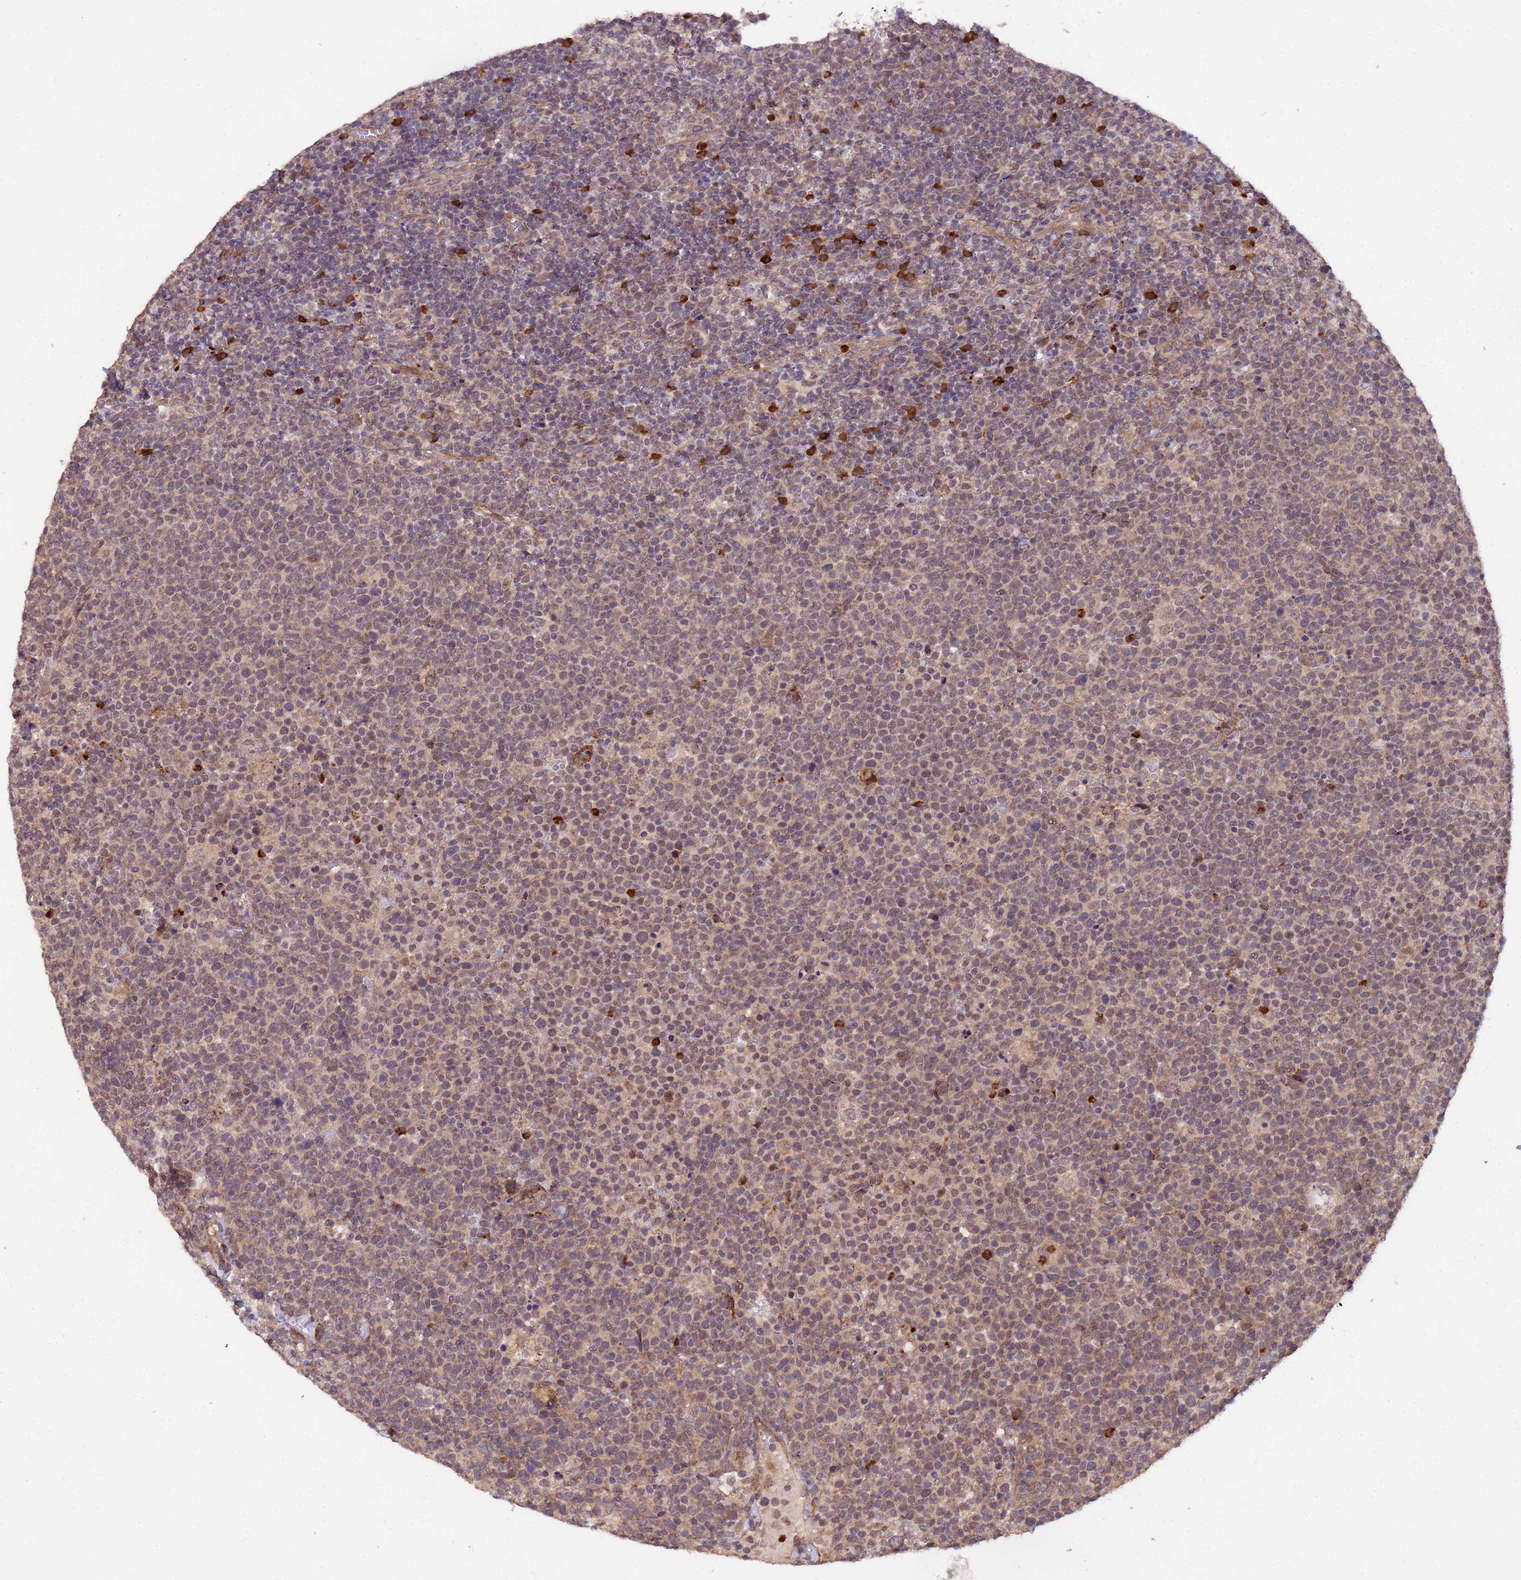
{"staining": {"intensity": "moderate", "quantity": "25%-75%", "location": "cytoplasmic/membranous"}, "tissue": "lymphoma", "cell_type": "Tumor cells", "image_type": "cancer", "snomed": [{"axis": "morphology", "description": "Malignant lymphoma, non-Hodgkin's type, High grade"}, {"axis": "topography", "description": "Lymph node"}], "caption": "Lymphoma stained for a protein (brown) displays moderate cytoplasmic/membranous positive positivity in approximately 25%-75% of tumor cells.", "gene": "ZNF619", "patient": {"sex": "male", "age": 61}}